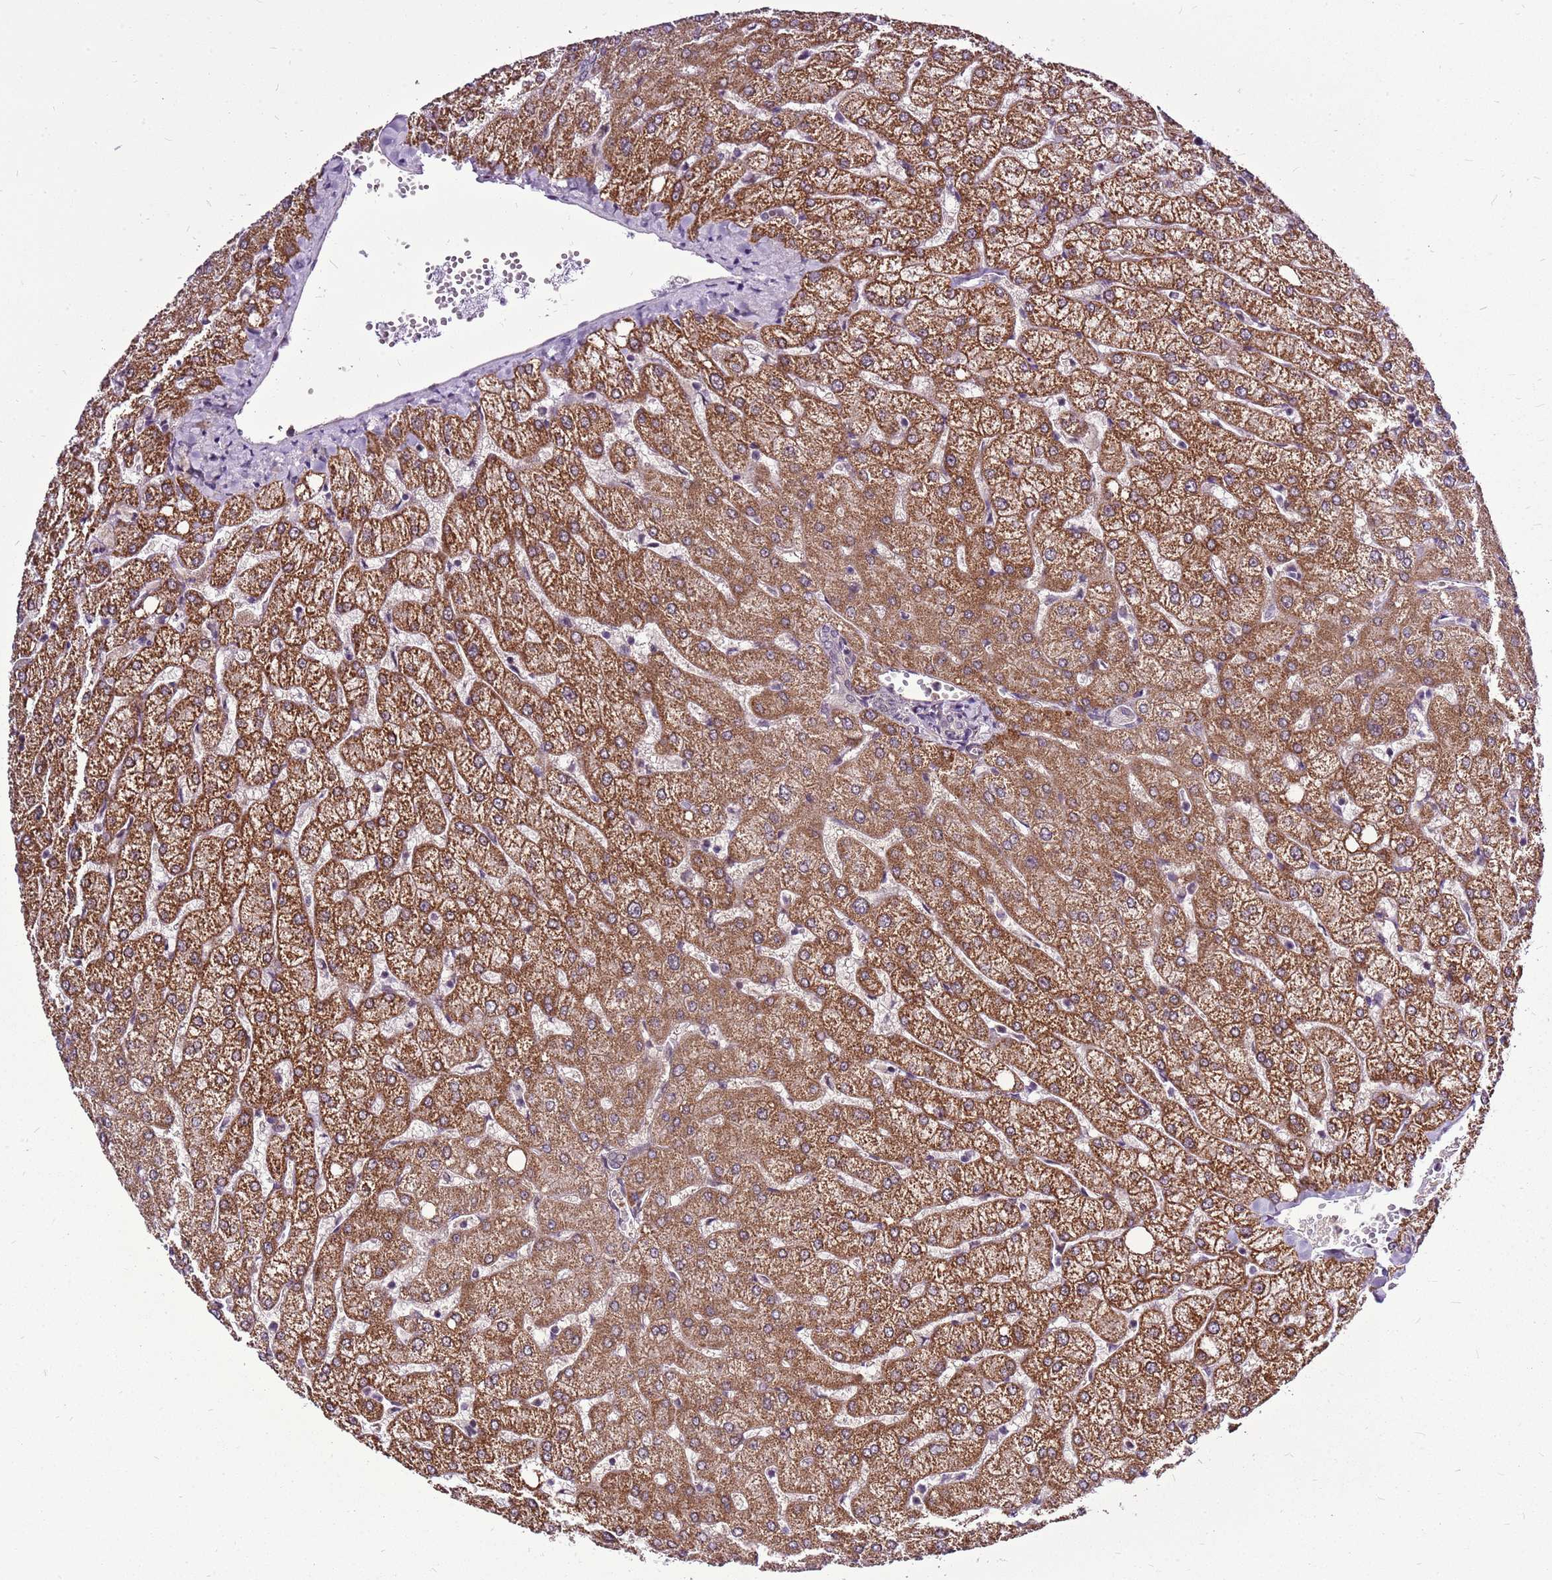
{"staining": {"intensity": "negative", "quantity": "none", "location": "none"}, "tissue": "liver", "cell_type": "Cholangiocytes", "image_type": "normal", "snomed": [{"axis": "morphology", "description": "Normal tissue, NOS"}, {"axis": "topography", "description": "Liver"}], "caption": "The immunohistochemistry (IHC) micrograph has no significant positivity in cholangiocytes of liver. (Stains: DAB (3,3'-diaminobenzidine) immunohistochemistry (IHC) with hematoxylin counter stain, Microscopy: brightfield microscopy at high magnification).", "gene": "CCDC166", "patient": {"sex": "female", "age": 54}}